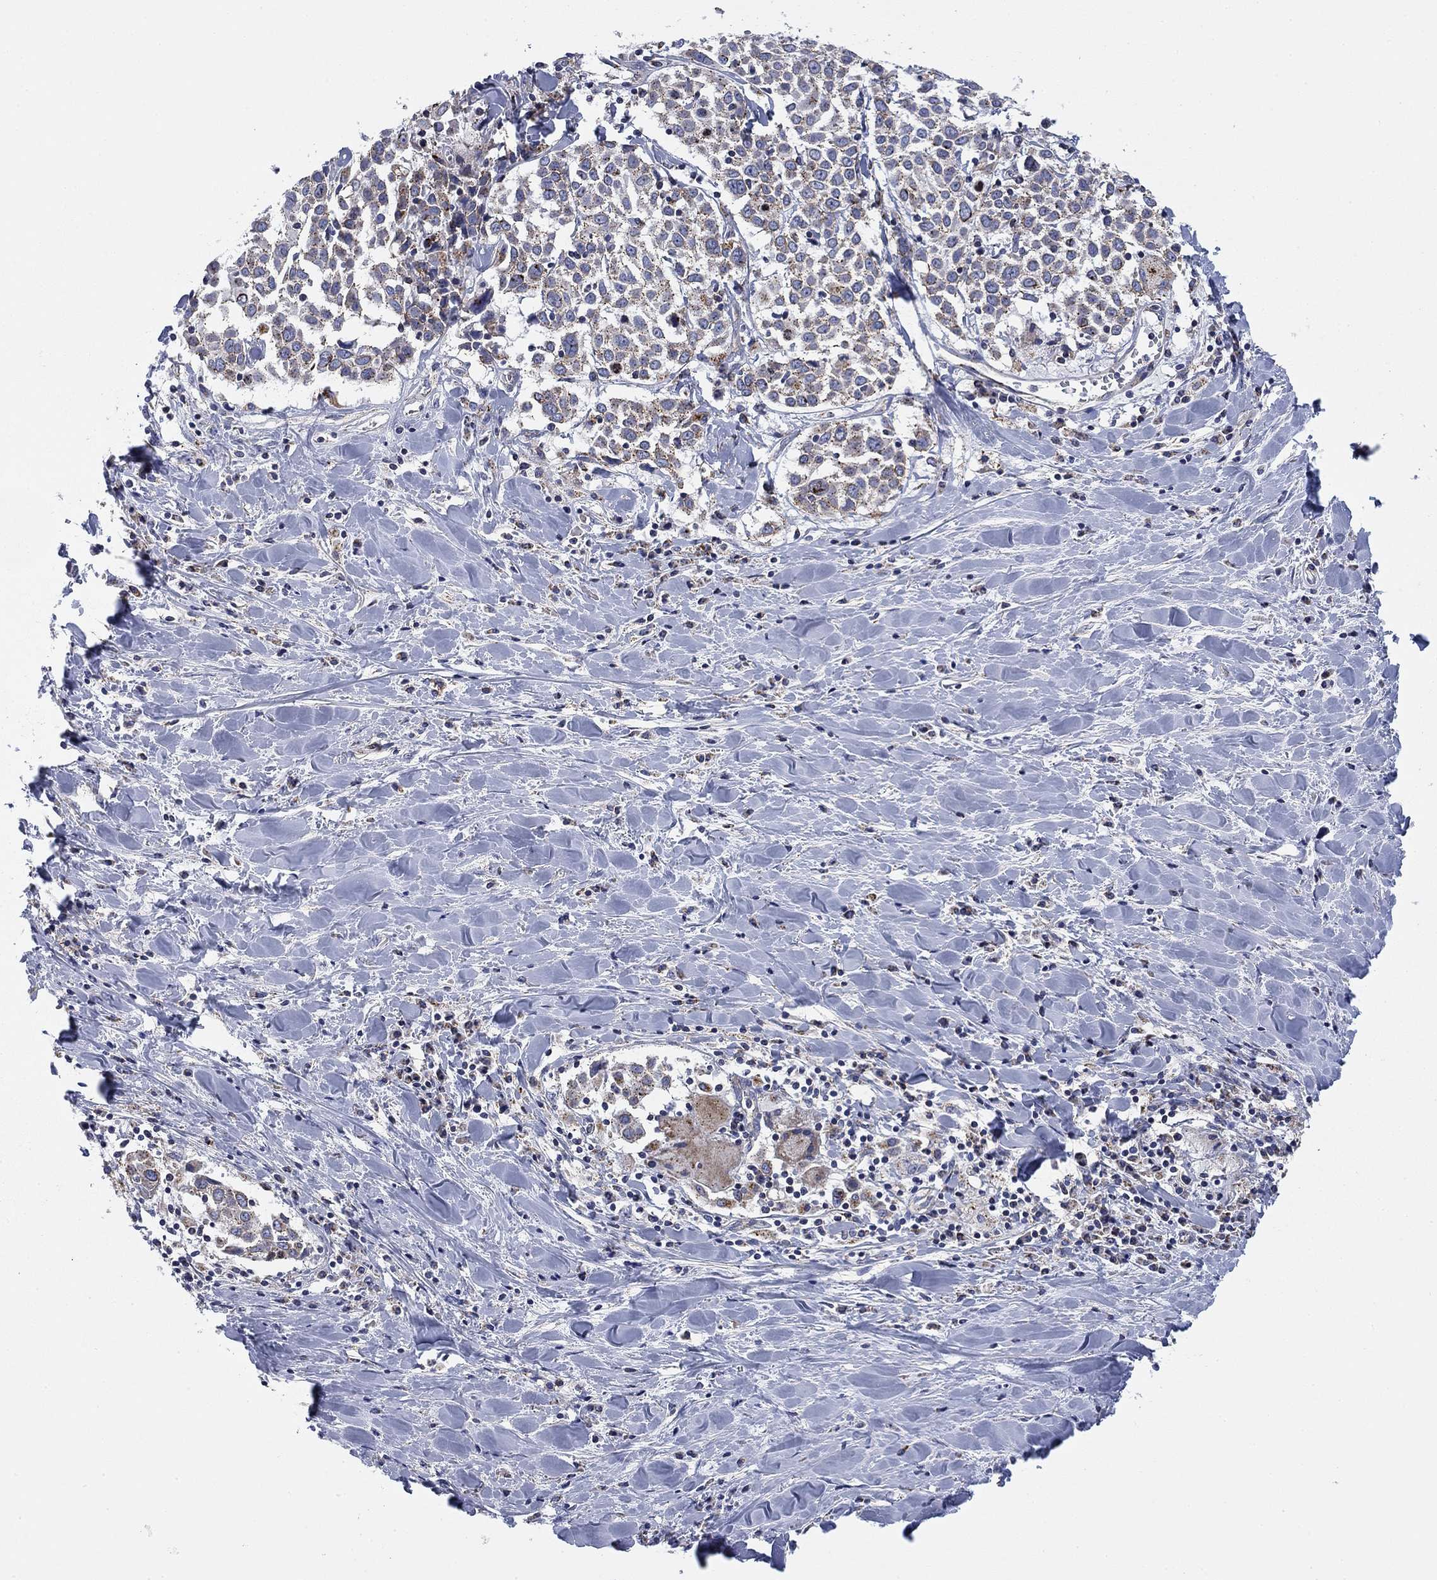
{"staining": {"intensity": "negative", "quantity": "none", "location": "none"}, "tissue": "lung cancer", "cell_type": "Tumor cells", "image_type": "cancer", "snomed": [{"axis": "morphology", "description": "Squamous cell carcinoma, NOS"}, {"axis": "topography", "description": "Lung"}], "caption": "Histopathology image shows no significant protein positivity in tumor cells of lung cancer. The staining was performed using DAB (3,3'-diaminobenzidine) to visualize the protein expression in brown, while the nuclei were stained in blue with hematoxylin (Magnification: 20x).", "gene": "NACAD", "patient": {"sex": "male", "age": 57}}